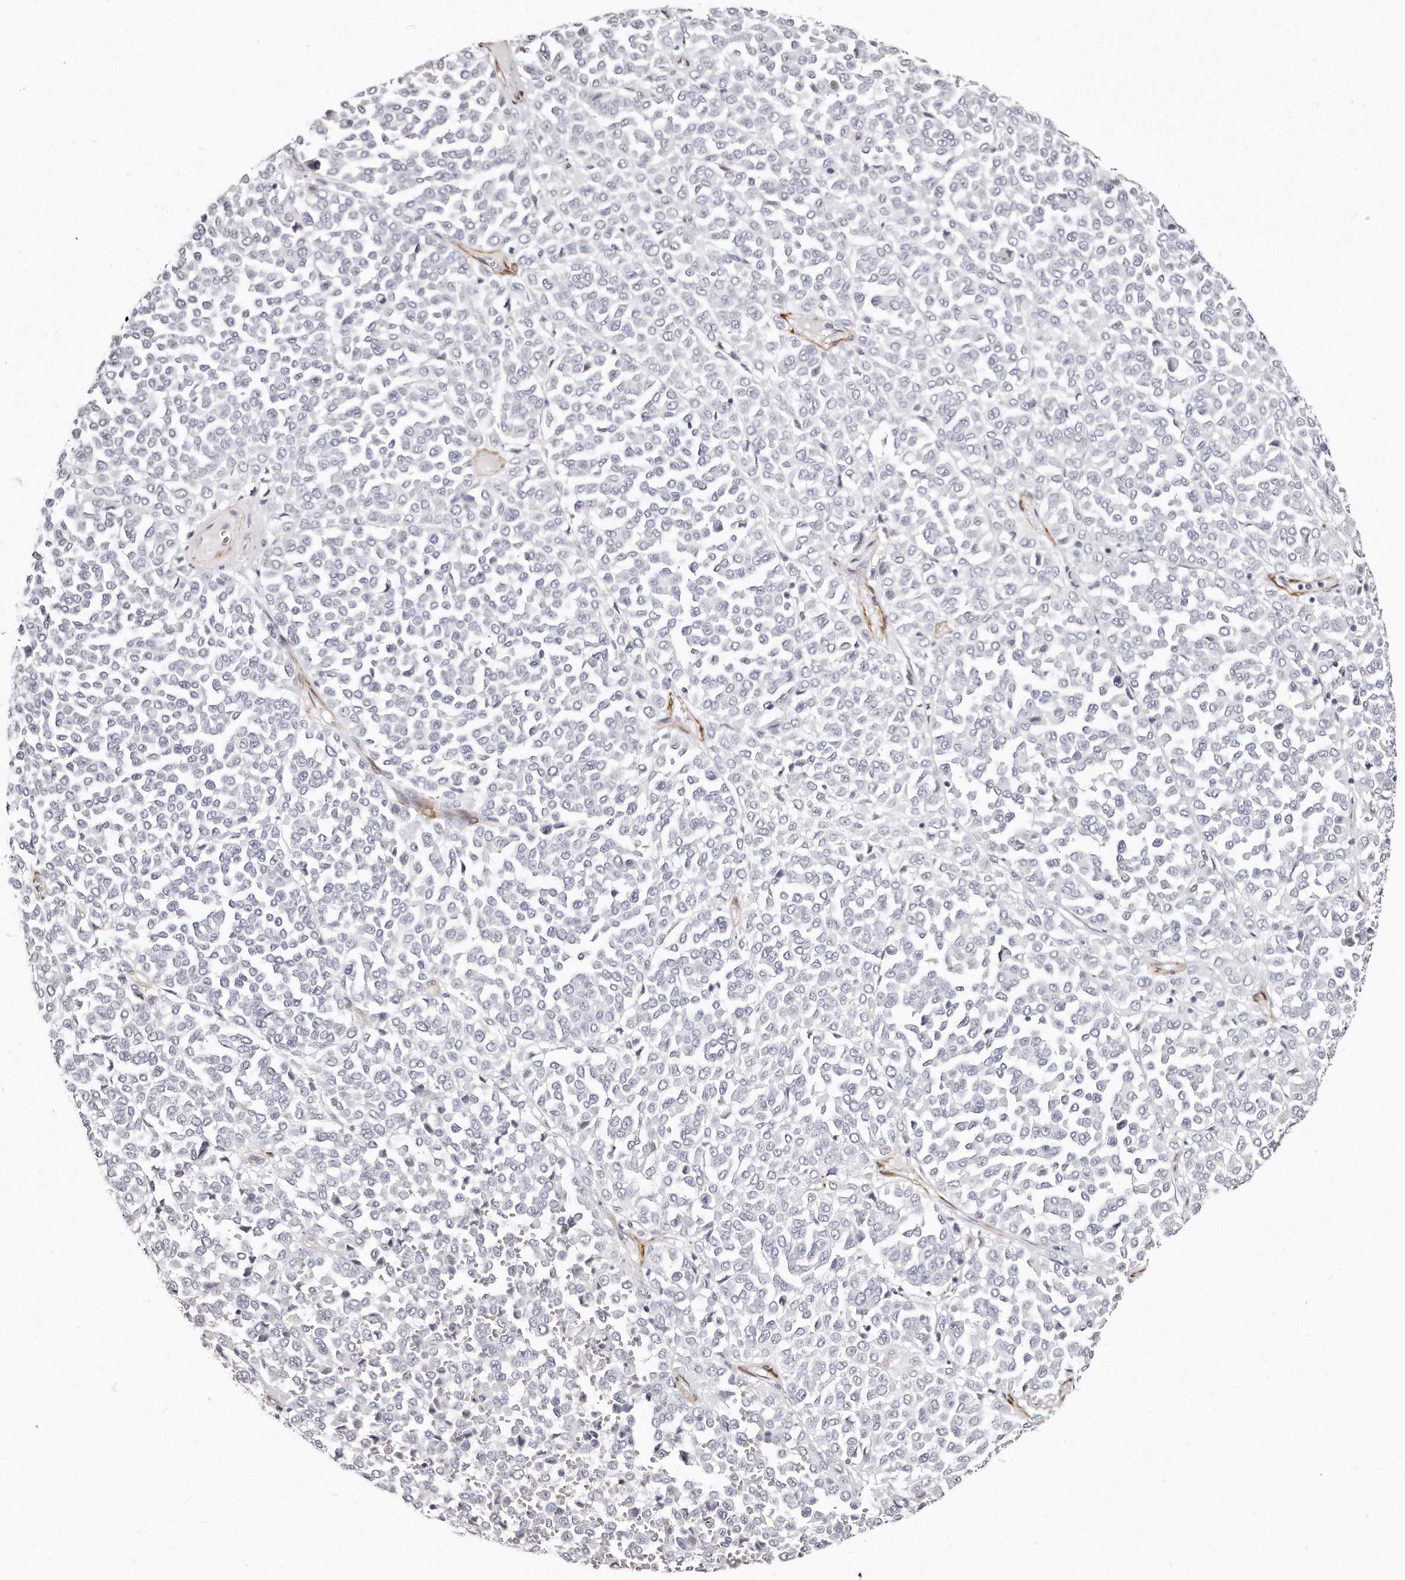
{"staining": {"intensity": "negative", "quantity": "none", "location": "none"}, "tissue": "melanoma", "cell_type": "Tumor cells", "image_type": "cancer", "snomed": [{"axis": "morphology", "description": "Malignant melanoma, Metastatic site"}, {"axis": "topography", "description": "Pancreas"}], "caption": "Human malignant melanoma (metastatic site) stained for a protein using immunohistochemistry (IHC) displays no expression in tumor cells.", "gene": "LMOD1", "patient": {"sex": "female", "age": 30}}